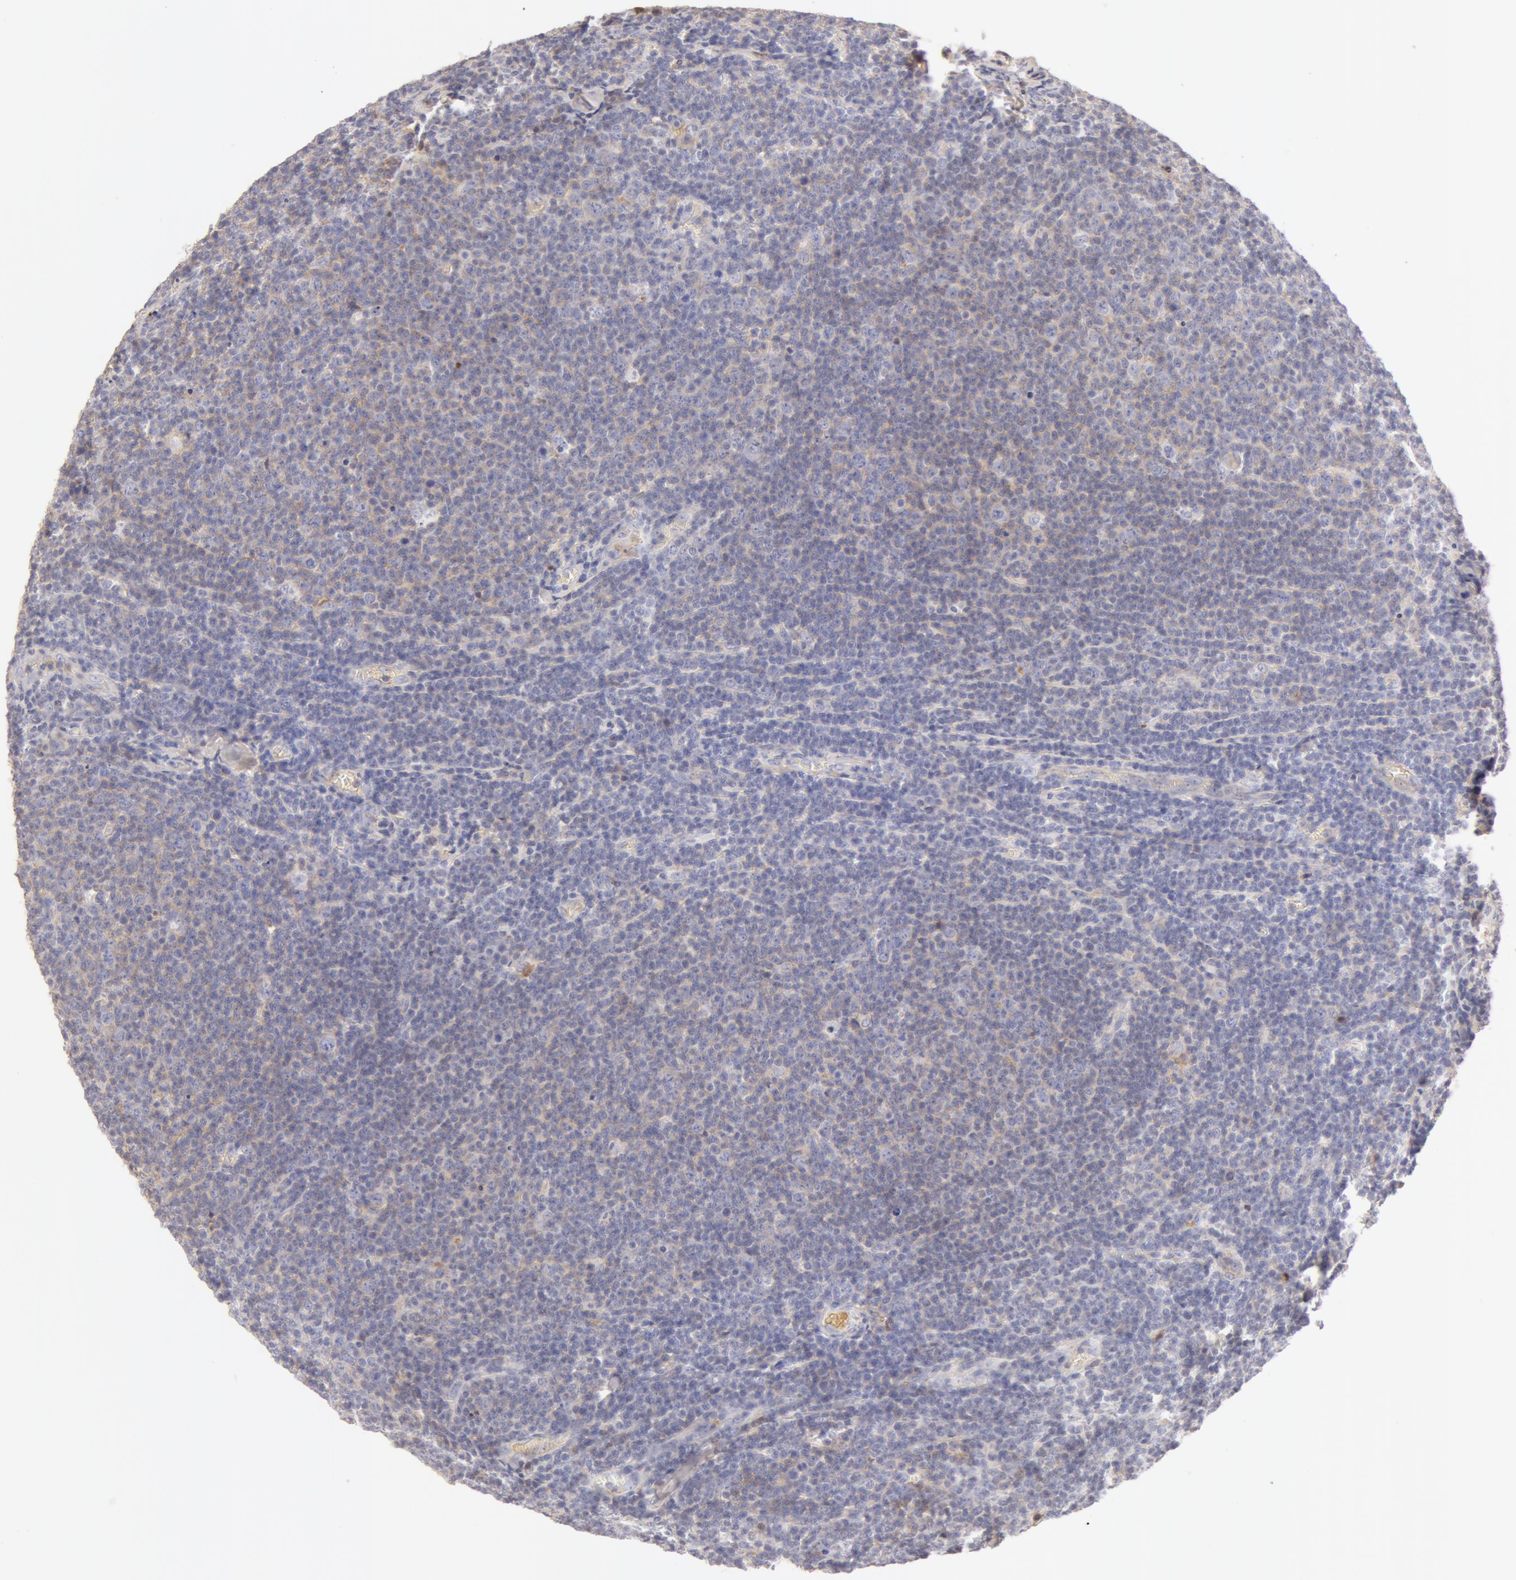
{"staining": {"intensity": "negative", "quantity": "none", "location": "none"}, "tissue": "lymphoma", "cell_type": "Tumor cells", "image_type": "cancer", "snomed": [{"axis": "morphology", "description": "Malignant lymphoma, non-Hodgkin's type, Low grade"}, {"axis": "topography", "description": "Lymph node"}], "caption": "High magnification brightfield microscopy of lymphoma stained with DAB (3,3'-diaminobenzidine) (brown) and counterstained with hematoxylin (blue): tumor cells show no significant expression. (DAB immunohistochemistry, high magnification).", "gene": "AHSG", "patient": {"sex": "male", "age": 74}}